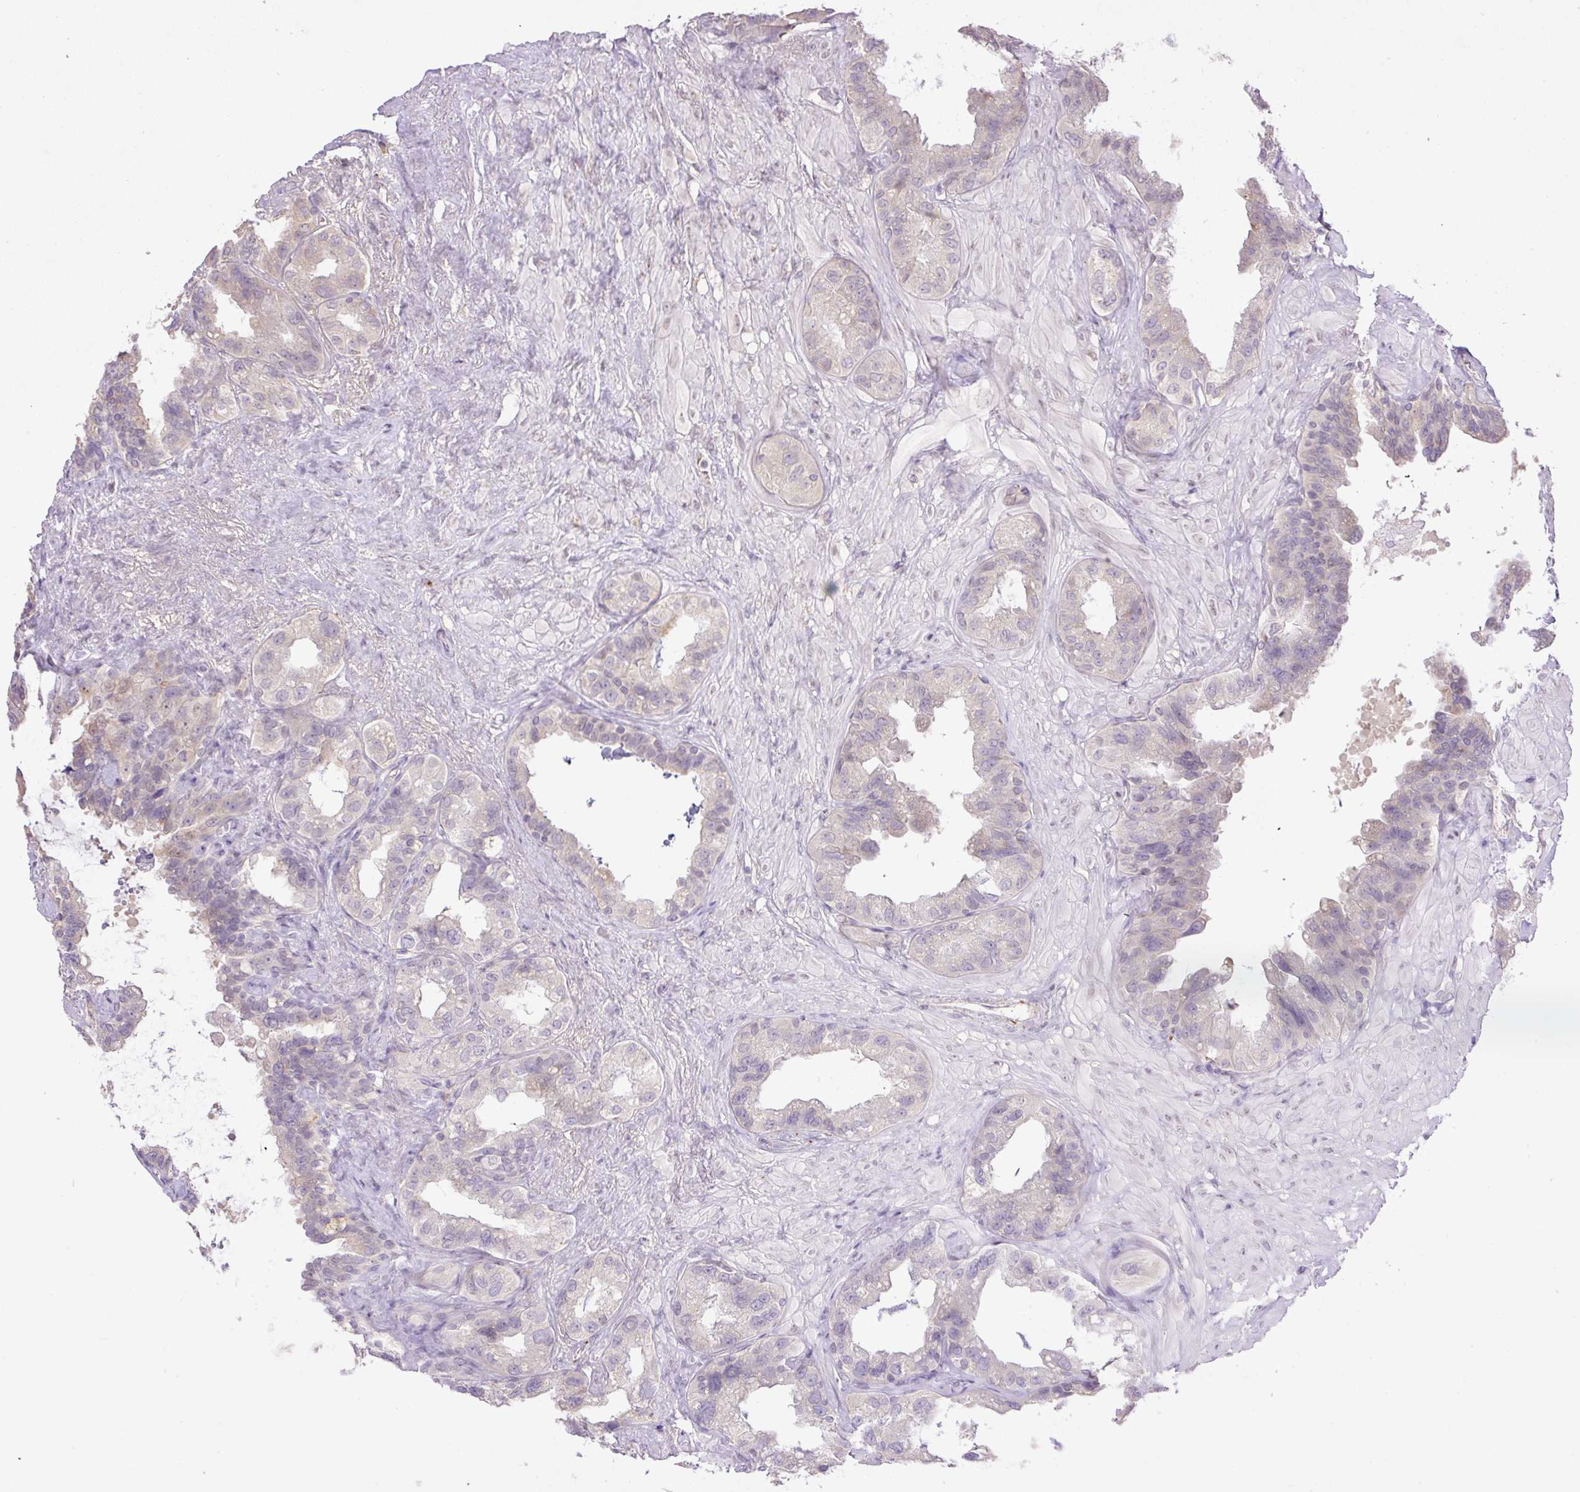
{"staining": {"intensity": "weak", "quantity": "<25%", "location": "cytoplasmic/membranous"}, "tissue": "seminal vesicle", "cell_type": "Glandular cells", "image_type": "normal", "snomed": [{"axis": "morphology", "description": "Normal tissue, NOS"}, {"axis": "topography", "description": "Seminal veicle"}, {"axis": "topography", "description": "Peripheral nerve tissue"}], "caption": "High power microscopy micrograph of an immunohistochemistry (IHC) micrograph of unremarkable seminal vesicle, revealing no significant staining in glandular cells.", "gene": "HABP4", "patient": {"sex": "male", "age": 76}}